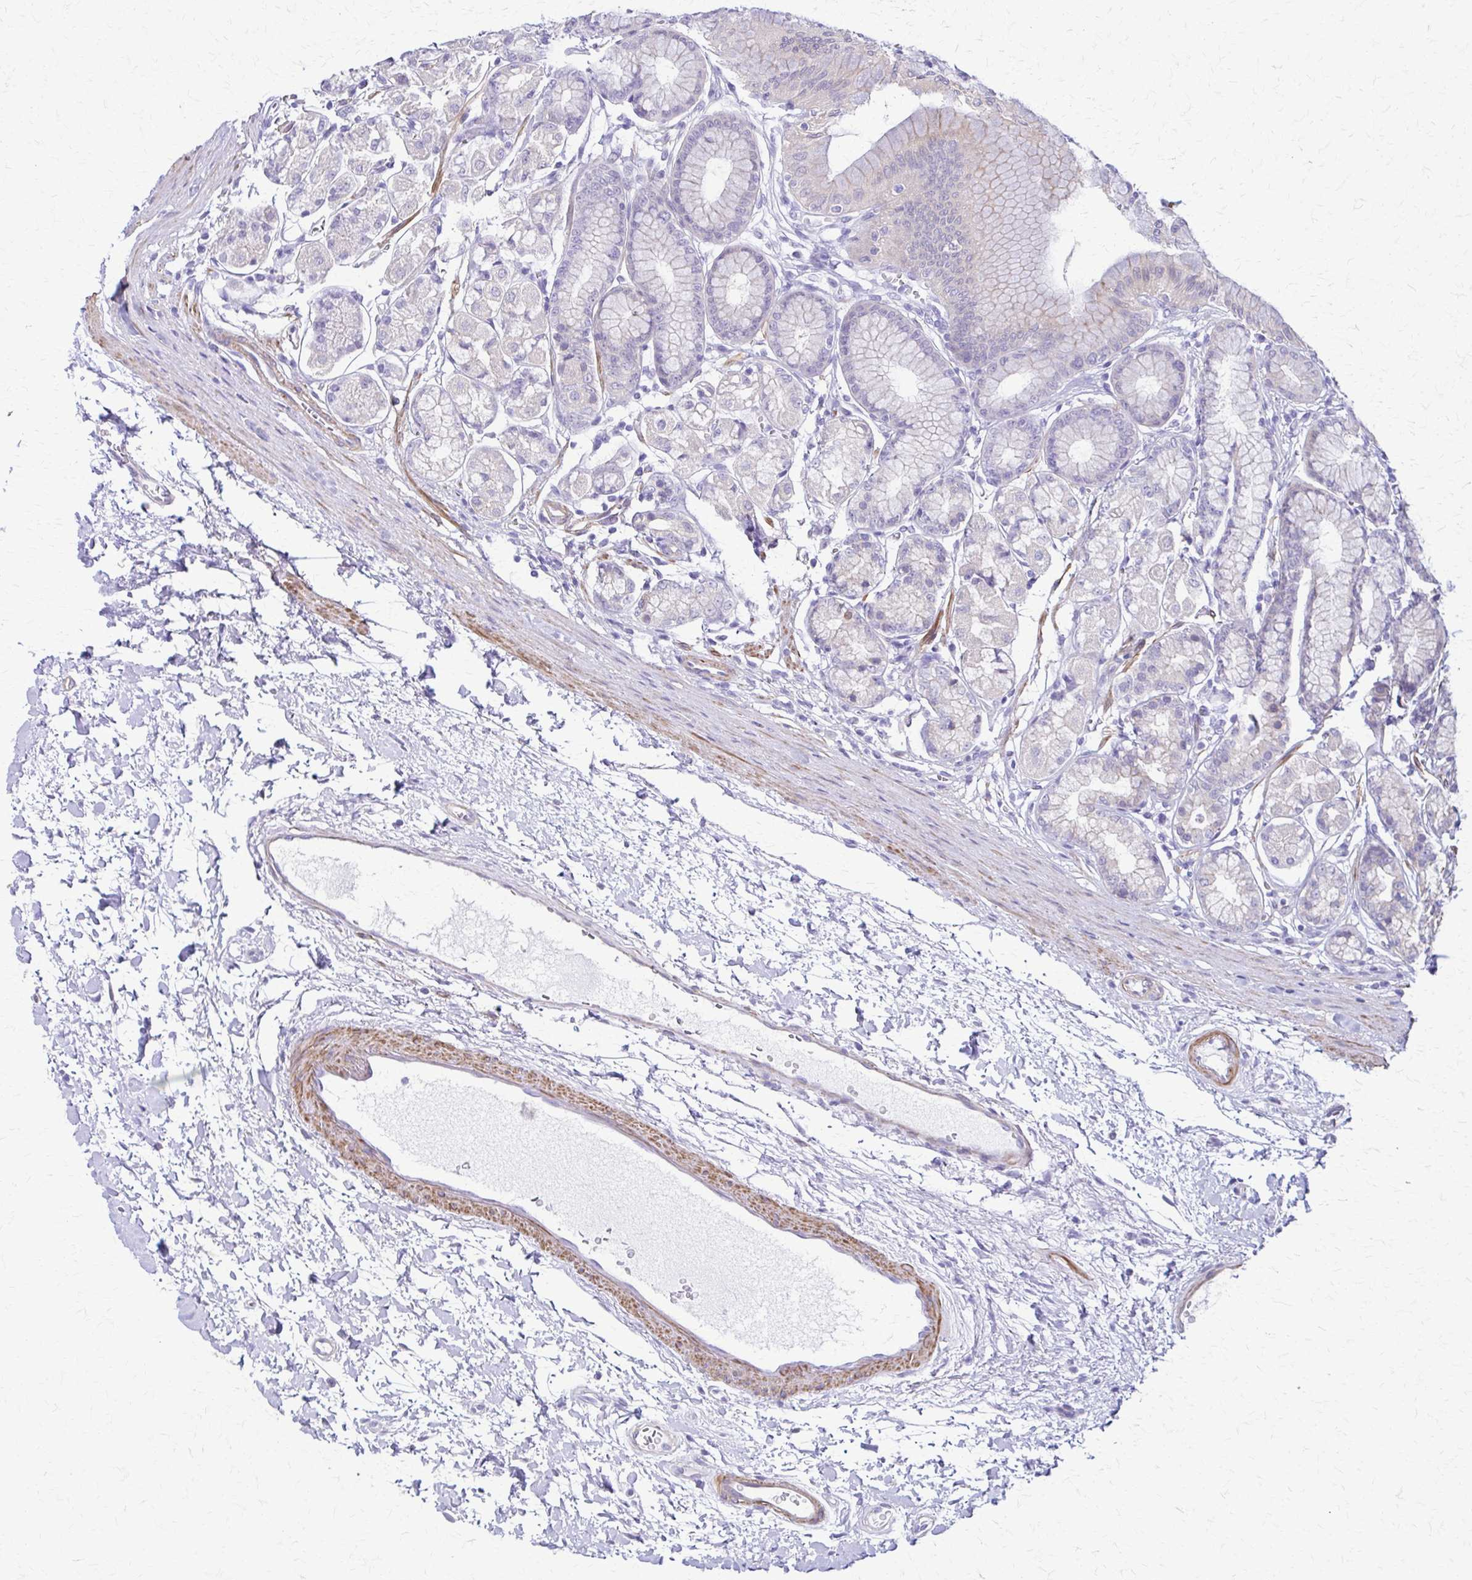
{"staining": {"intensity": "negative", "quantity": "none", "location": "none"}, "tissue": "stomach", "cell_type": "Glandular cells", "image_type": "normal", "snomed": [{"axis": "morphology", "description": "Normal tissue, NOS"}, {"axis": "topography", "description": "Stomach"}, {"axis": "topography", "description": "Stomach, lower"}], "caption": "DAB (3,3'-diaminobenzidine) immunohistochemical staining of unremarkable stomach exhibits no significant positivity in glandular cells. (DAB immunohistochemistry with hematoxylin counter stain).", "gene": "DSP", "patient": {"sex": "male", "age": 76}}